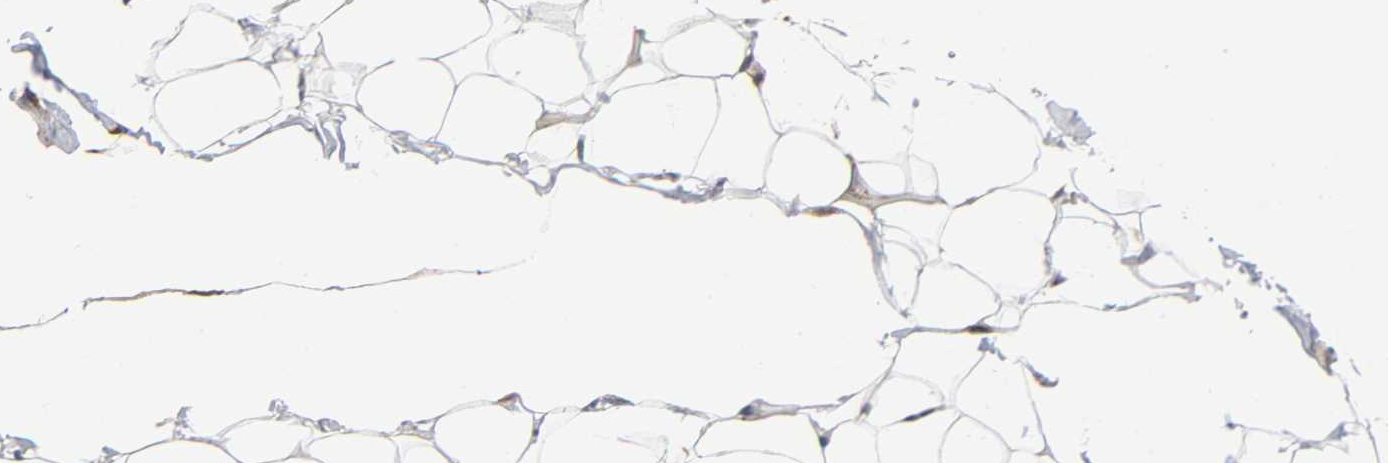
{"staining": {"intensity": "negative", "quantity": "none", "location": "none"}, "tissue": "adipose tissue", "cell_type": "Adipocytes", "image_type": "normal", "snomed": [{"axis": "morphology", "description": "Normal tissue, NOS"}, {"axis": "topography", "description": "Soft tissue"}], "caption": "A photomicrograph of adipose tissue stained for a protein shows no brown staining in adipocytes. (Stains: DAB immunohistochemistry with hematoxylin counter stain, Microscopy: brightfield microscopy at high magnification).", "gene": "SOS2", "patient": {"sex": "male", "age": 26}}